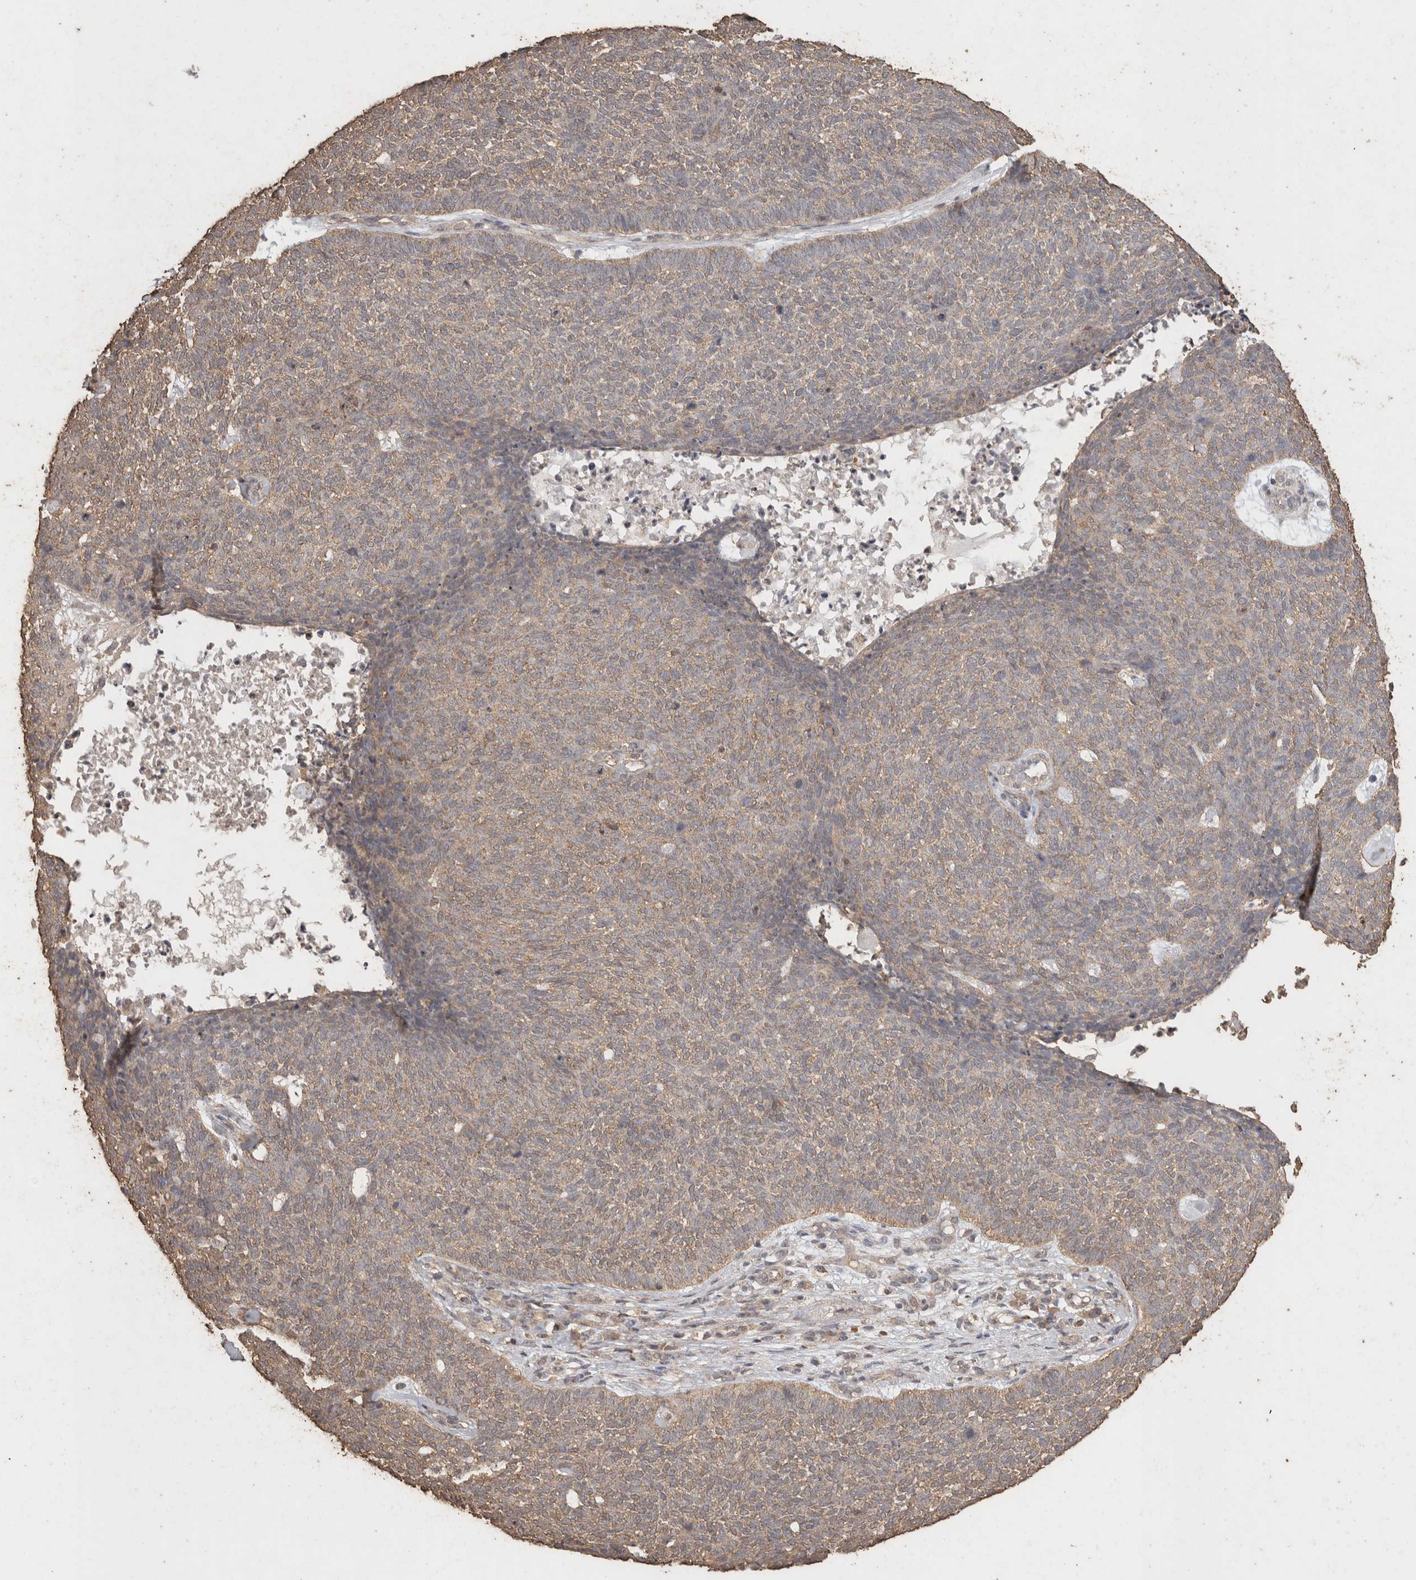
{"staining": {"intensity": "weak", "quantity": "<25%", "location": "cytoplasmic/membranous"}, "tissue": "skin cancer", "cell_type": "Tumor cells", "image_type": "cancer", "snomed": [{"axis": "morphology", "description": "Basal cell carcinoma"}, {"axis": "topography", "description": "Skin"}], "caption": "The micrograph shows no significant staining in tumor cells of basal cell carcinoma (skin).", "gene": "CX3CL1", "patient": {"sex": "female", "age": 84}}